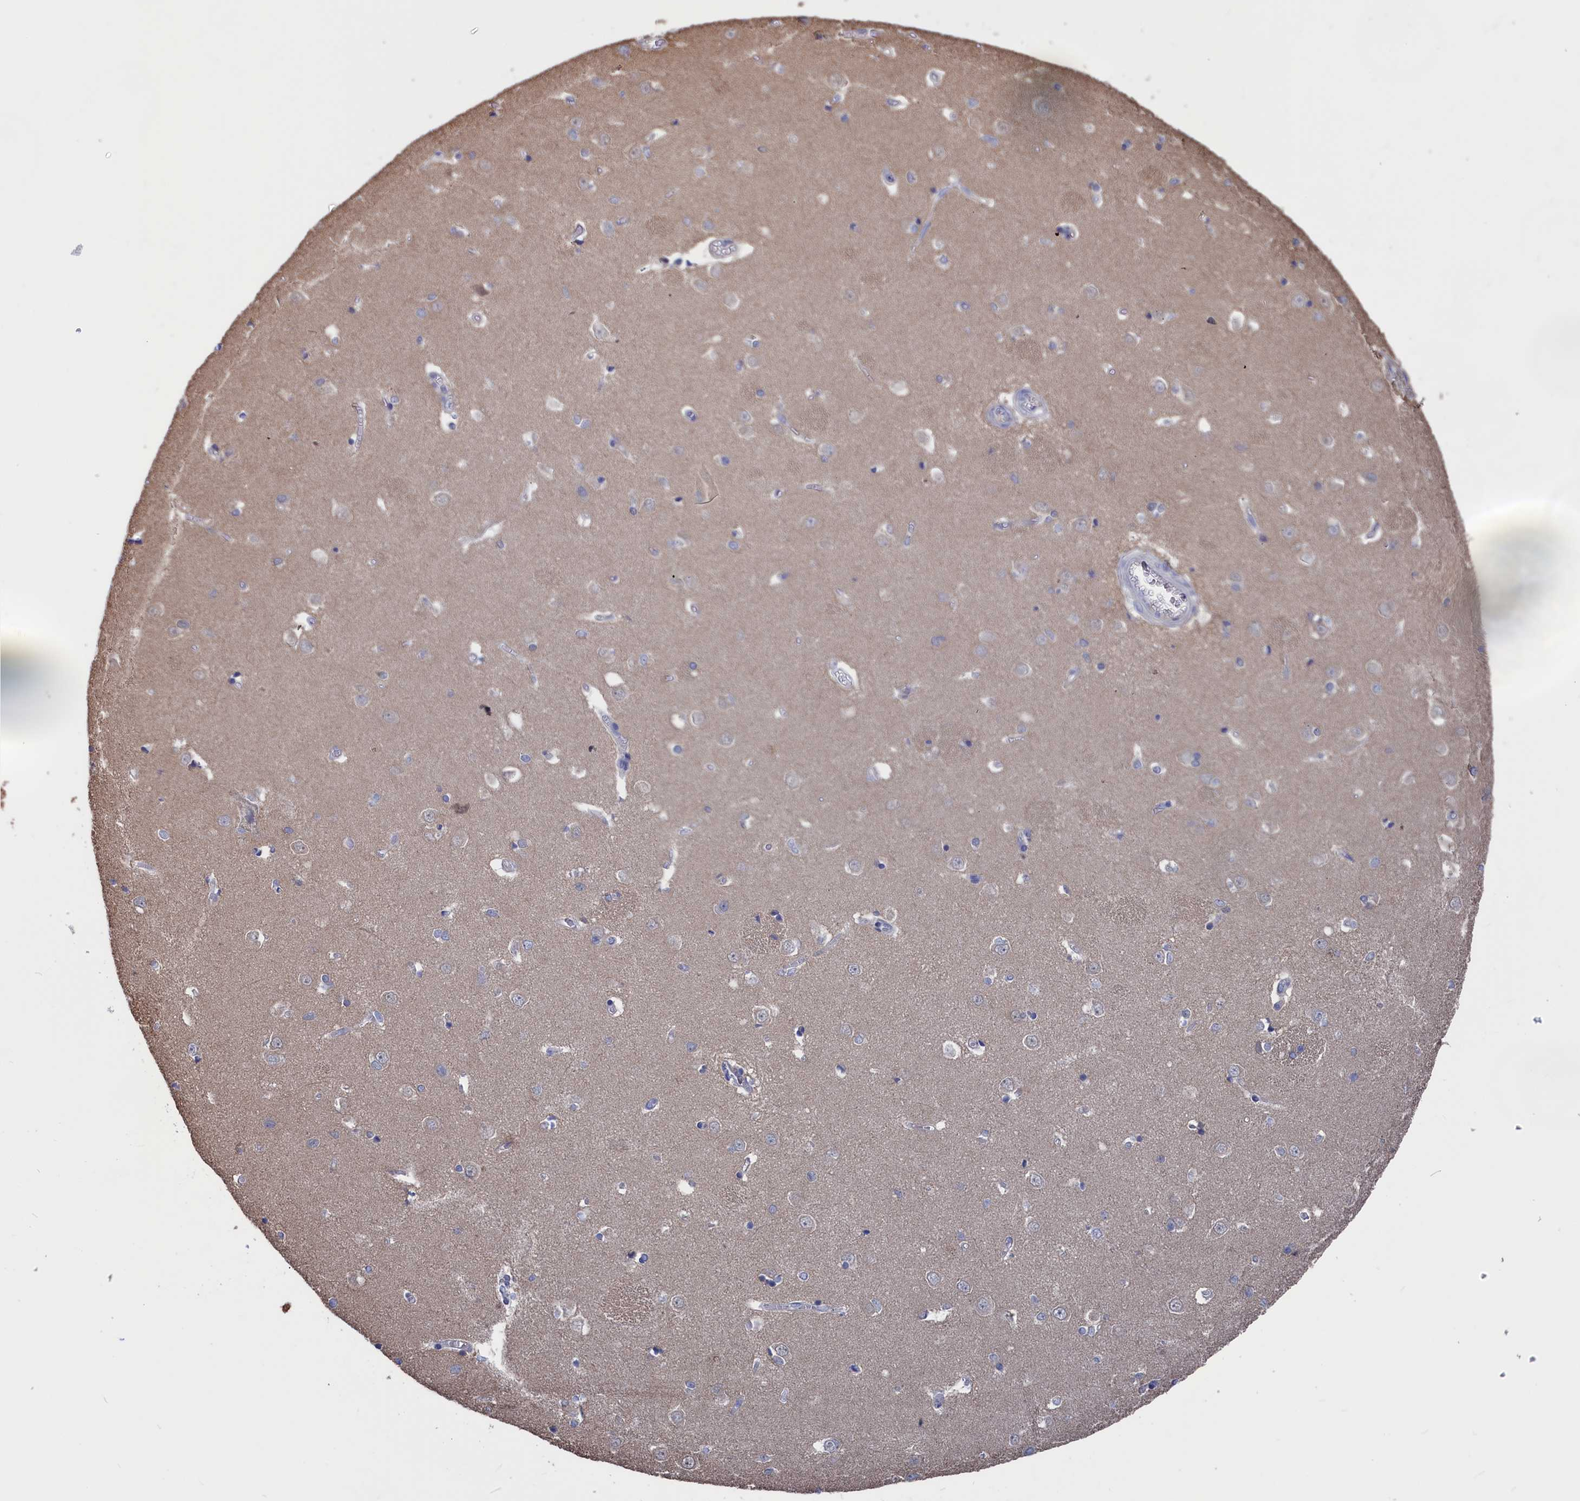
{"staining": {"intensity": "negative", "quantity": "none", "location": "none"}, "tissue": "caudate", "cell_type": "Glial cells", "image_type": "normal", "snomed": [{"axis": "morphology", "description": "Normal tissue, NOS"}, {"axis": "topography", "description": "Lateral ventricle wall"}], "caption": "High magnification brightfield microscopy of unremarkable caudate stained with DAB (brown) and counterstained with hematoxylin (blue): glial cells show no significant positivity. (DAB (3,3'-diaminobenzidine) immunohistochemistry (IHC) with hematoxylin counter stain).", "gene": "NUTF2", "patient": {"sex": "male", "age": 37}}